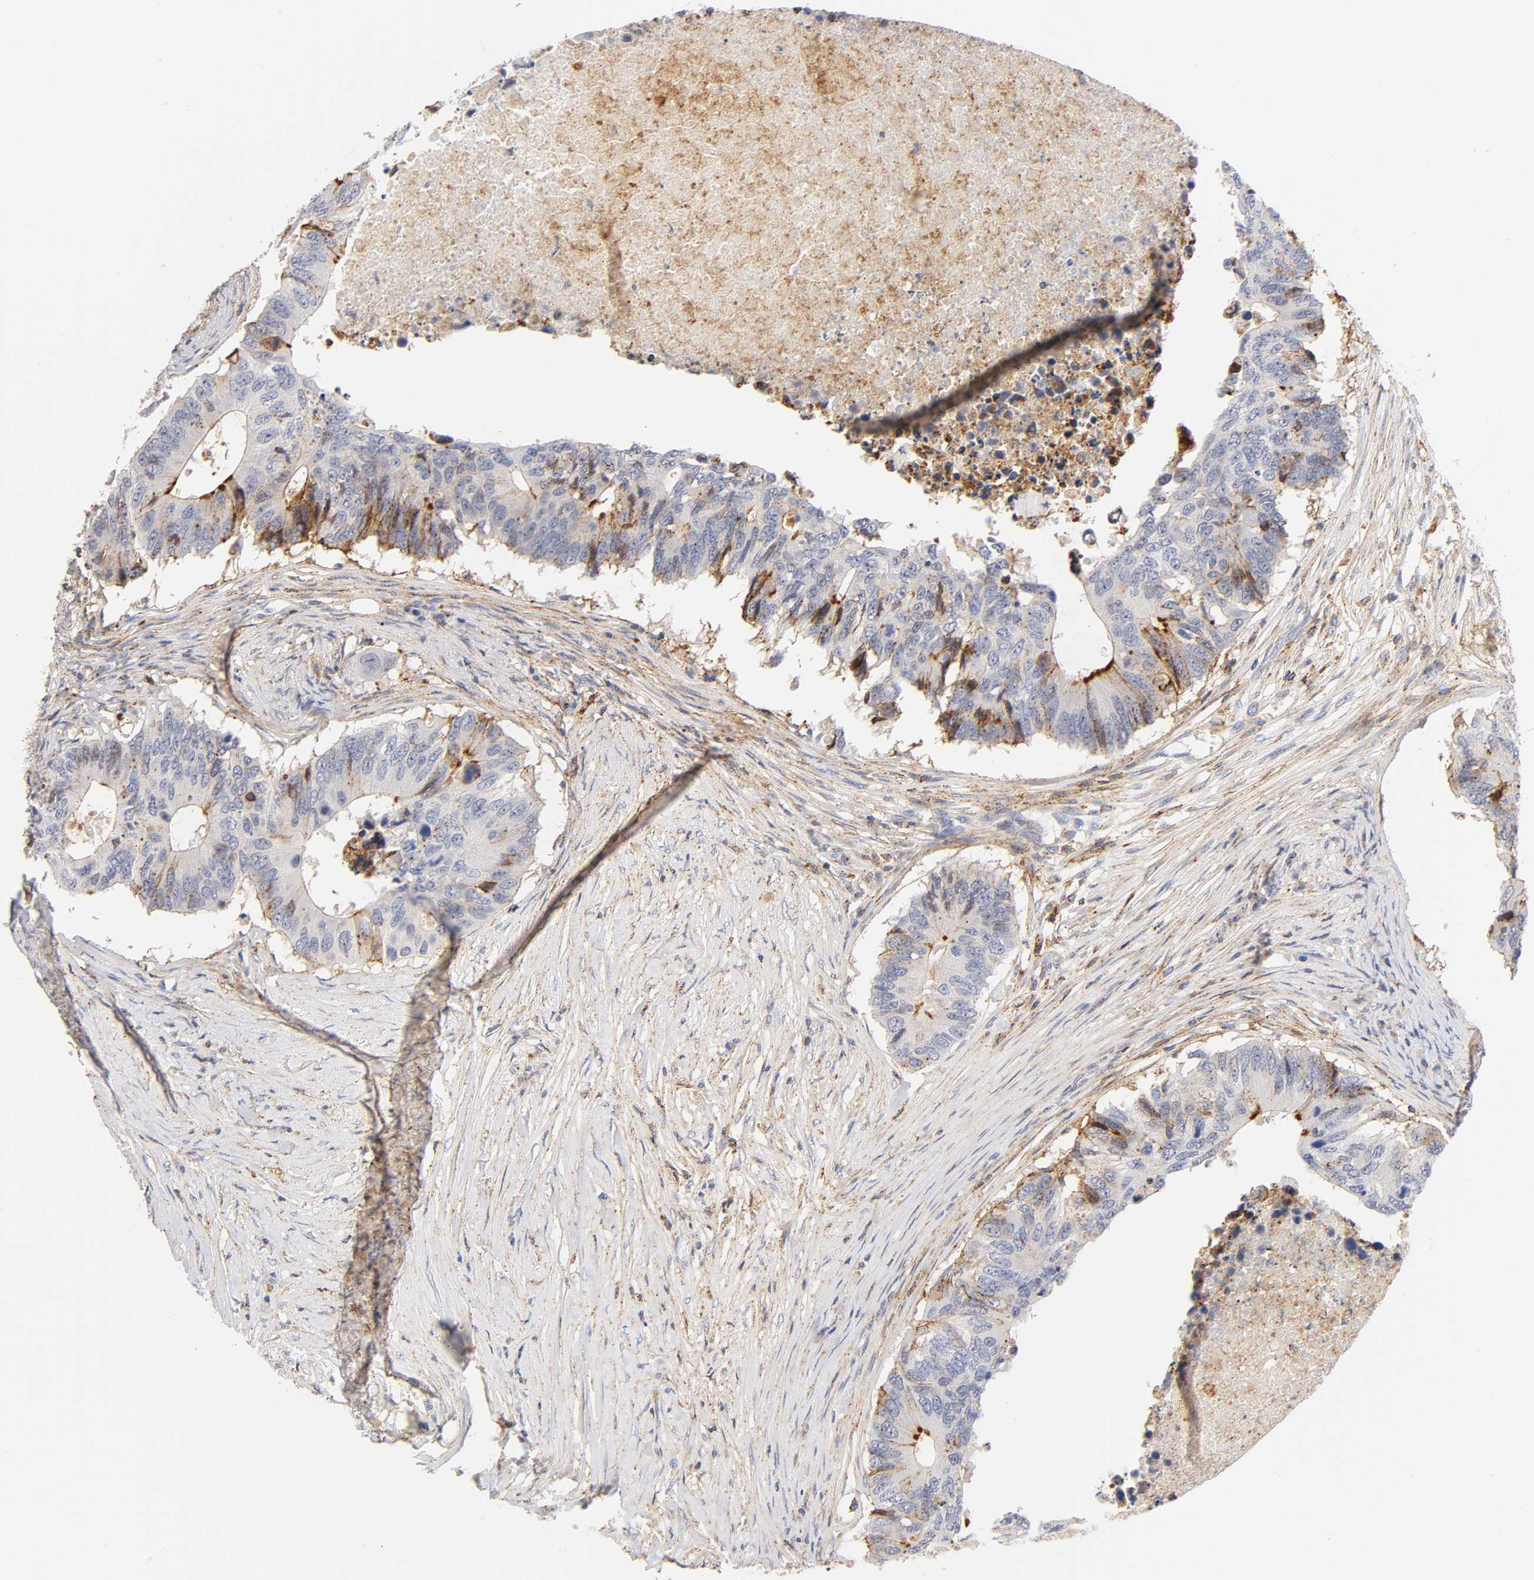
{"staining": {"intensity": "moderate", "quantity": "<25%", "location": "cytoplasmic/membranous"}, "tissue": "colorectal cancer", "cell_type": "Tumor cells", "image_type": "cancer", "snomed": [{"axis": "morphology", "description": "Adenocarcinoma, NOS"}, {"axis": "topography", "description": "Colon"}], "caption": "Approximately <25% of tumor cells in adenocarcinoma (colorectal) display moderate cytoplasmic/membranous protein expression as visualized by brown immunohistochemical staining.", "gene": "ANXA7", "patient": {"sex": "male", "age": 71}}